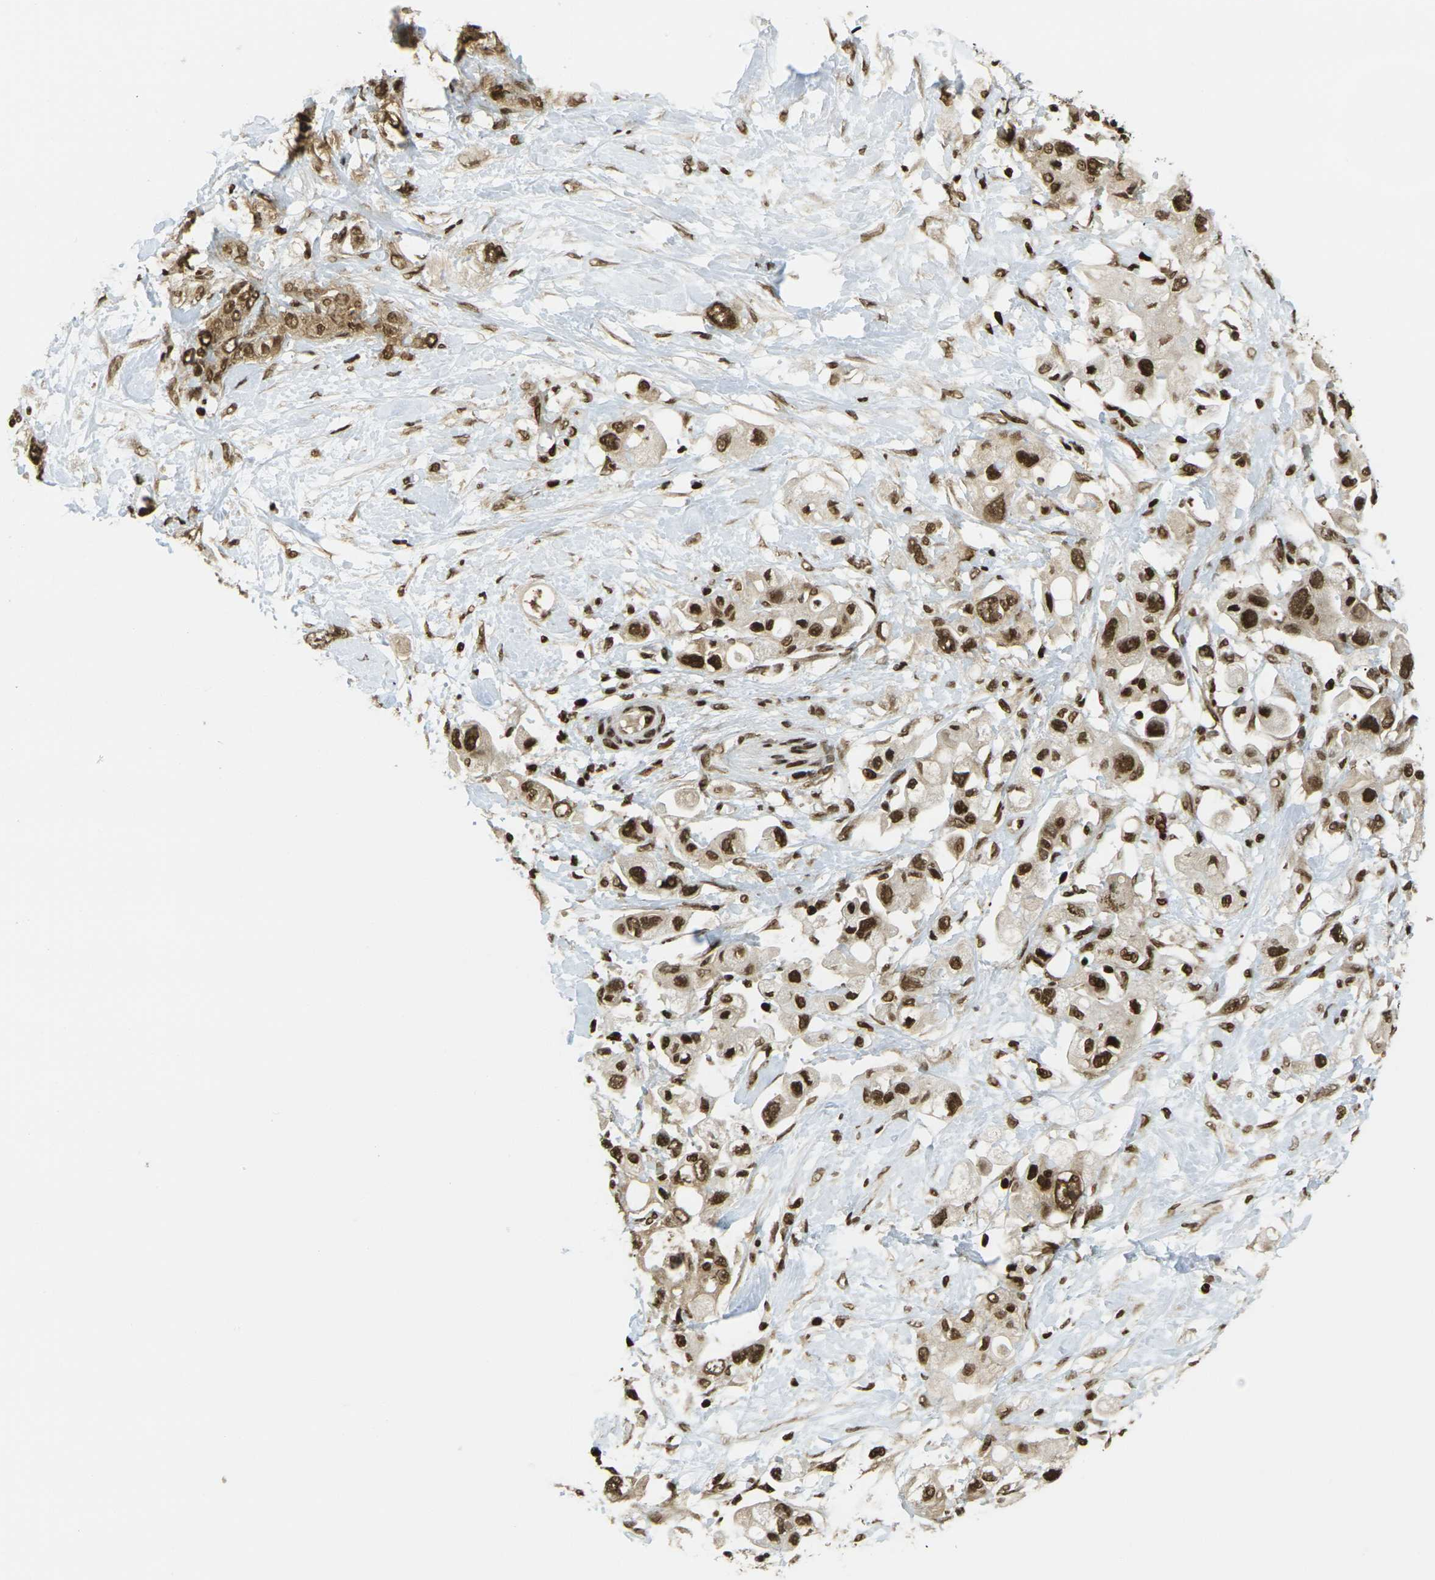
{"staining": {"intensity": "strong", "quantity": ">75%", "location": "nuclear"}, "tissue": "pancreatic cancer", "cell_type": "Tumor cells", "image_type": "cancer", "snomed": [{"axis": "morphology", "description": "Adenocarcinoma, NOS"}, {"axis": "topography", "description": "Pancreas"}], "caption": "Immunohistochemical staining of human pancreatic cancer (adenocarcinoma) reveals high levels of strong nuclear protein staining in about >75% of tumor cells.", "gene": "RUVBL2", "patient": {"sex": "female", "age": 56}}